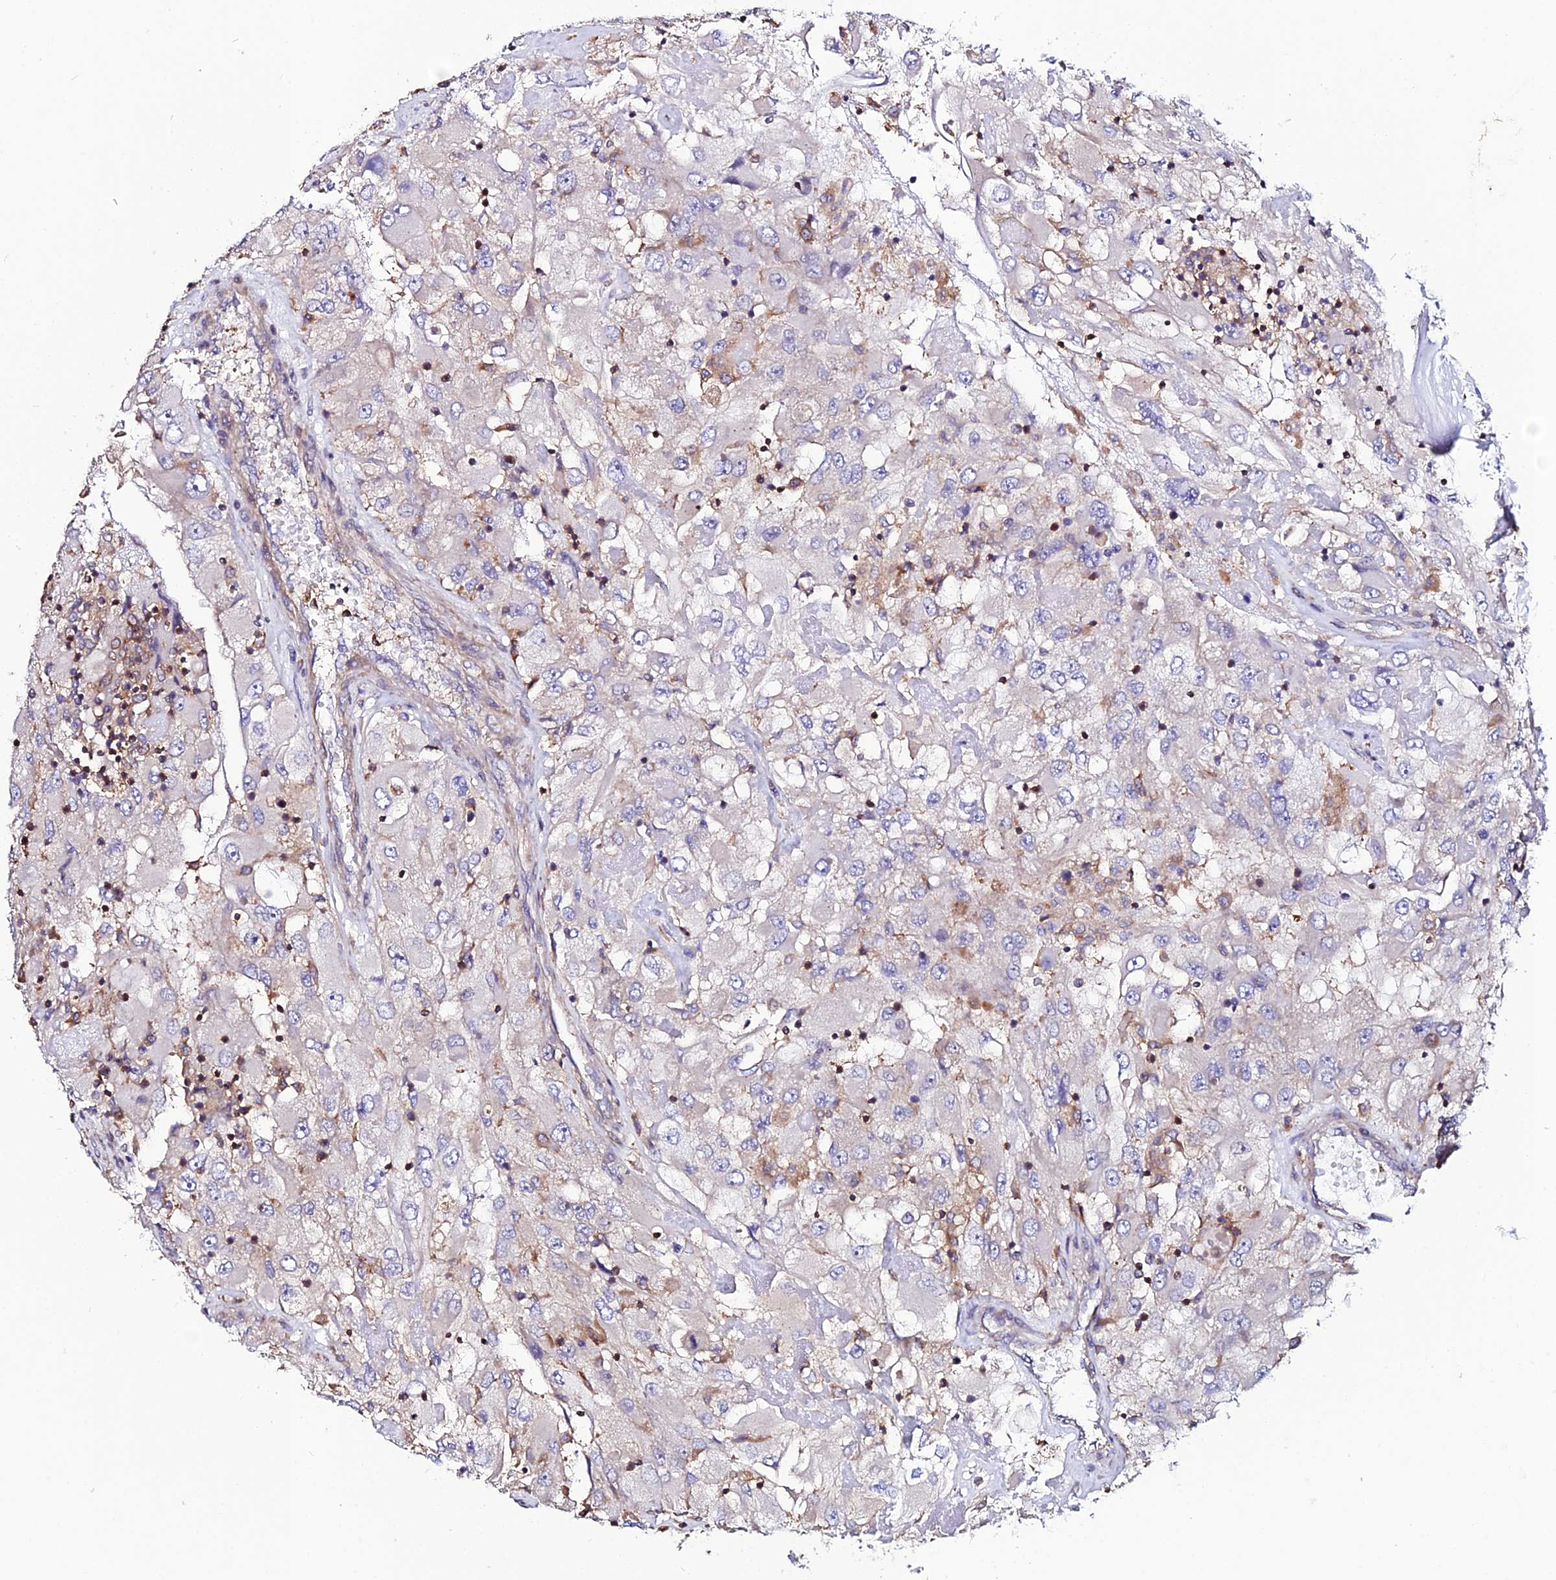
{"staining": {"intensity": "negative", "quantity": "none", "location": "none"}, "tissue": "renal cancer", "cell_type": "Tumor cells", "image_type": "cancer", "snomed": [{"axis": "morphology", "description": "Adenocarcinoma, NOS"}, {"axis": "topography", "description": "Kidney"}], "caption": "DAB immunohistochemical staining of renal cancer (adenocarcinoma) reveals no significant positivity in tumor cells.", "gene": "USP17L15", "patient": {"sex": "female", "age": 52}}